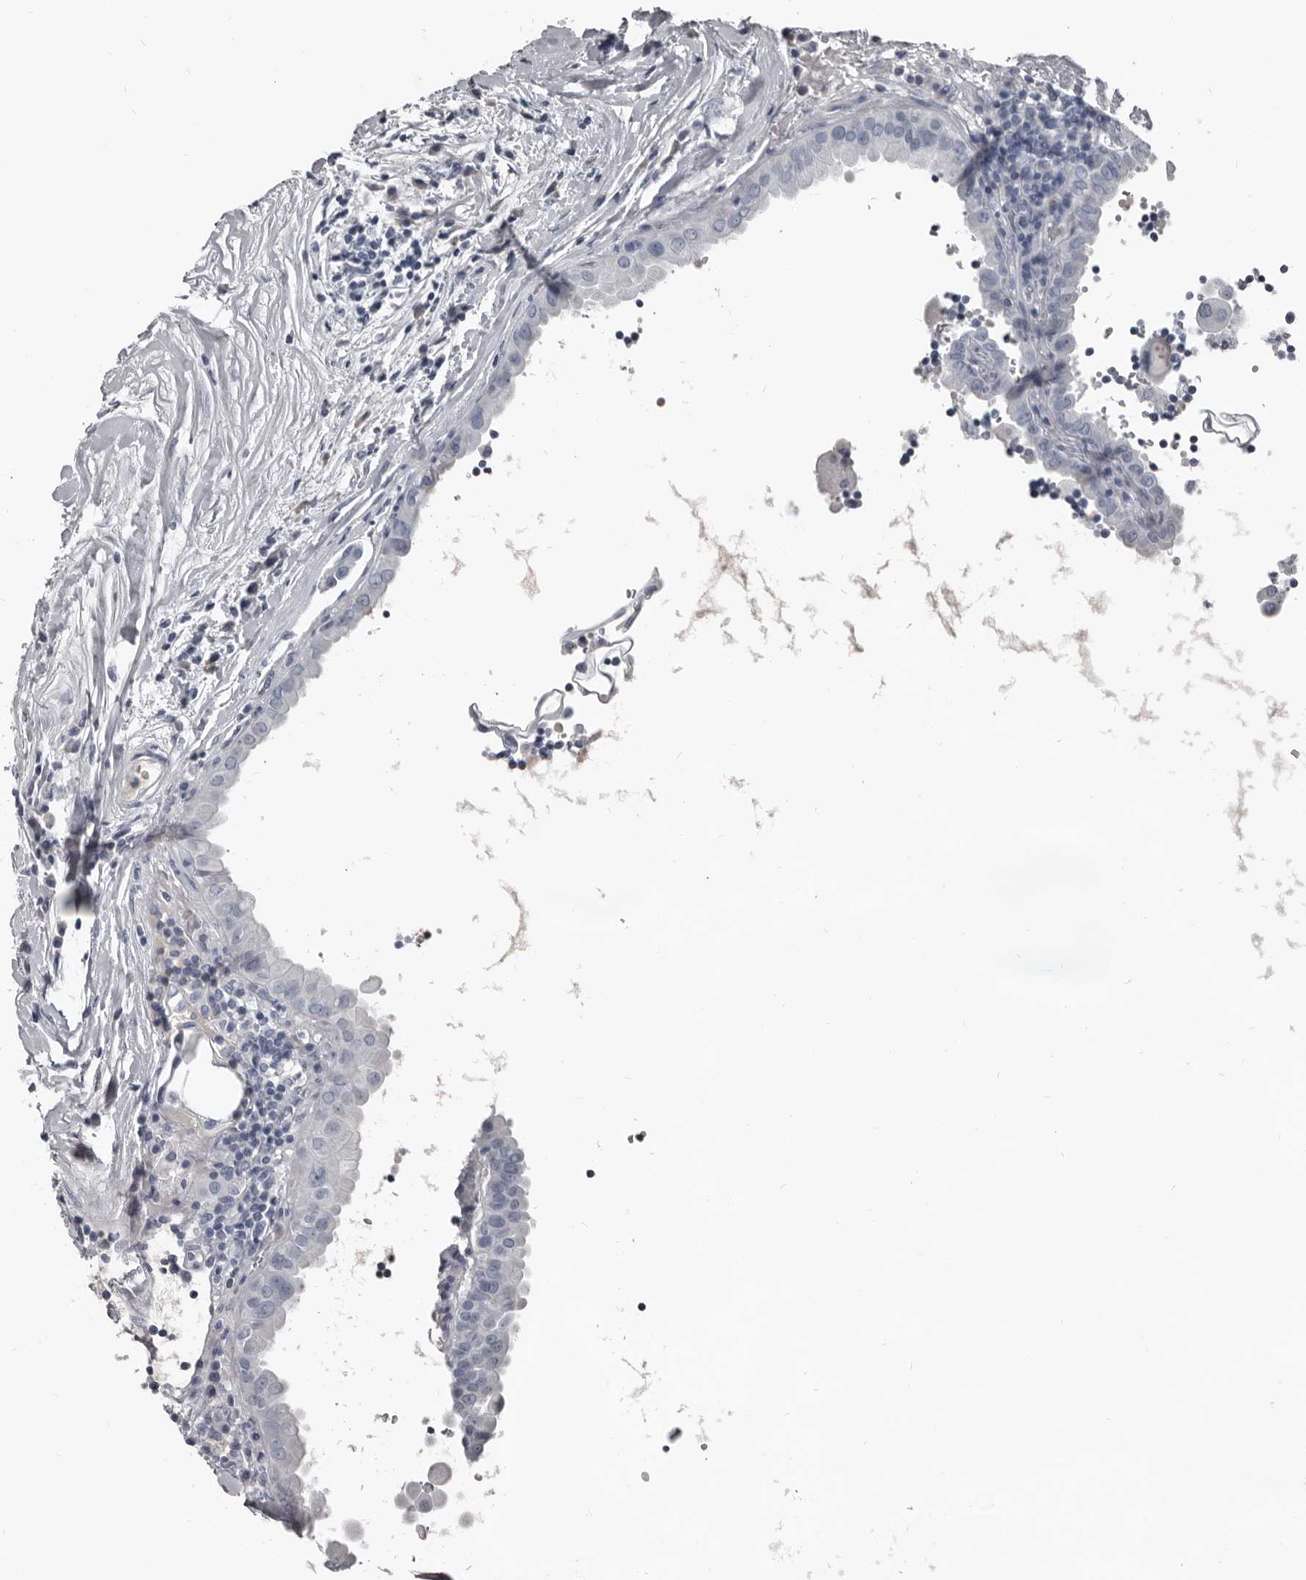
{"staining": {"intensity": "negative", "quantity": "none", "location": "none"}, "tissue": "thyroid cancer", "cell_type": "Tumor cells", "image_type": "cancer", "snomed": [{"axis": "morphology", "description": "Papillary adenocarcinoma, NOS"}, {"axis": "topography", "description": "Thyroid gland"}], "caption": "DAB (3,3'-diaminobenzidine) immunohistochemical staining of papillary adenocarcinoma (thyroid) reveals no significant staining in tumor cells.", "gene": "GREB1", "patient": {"sex": "male", "age": 33}}